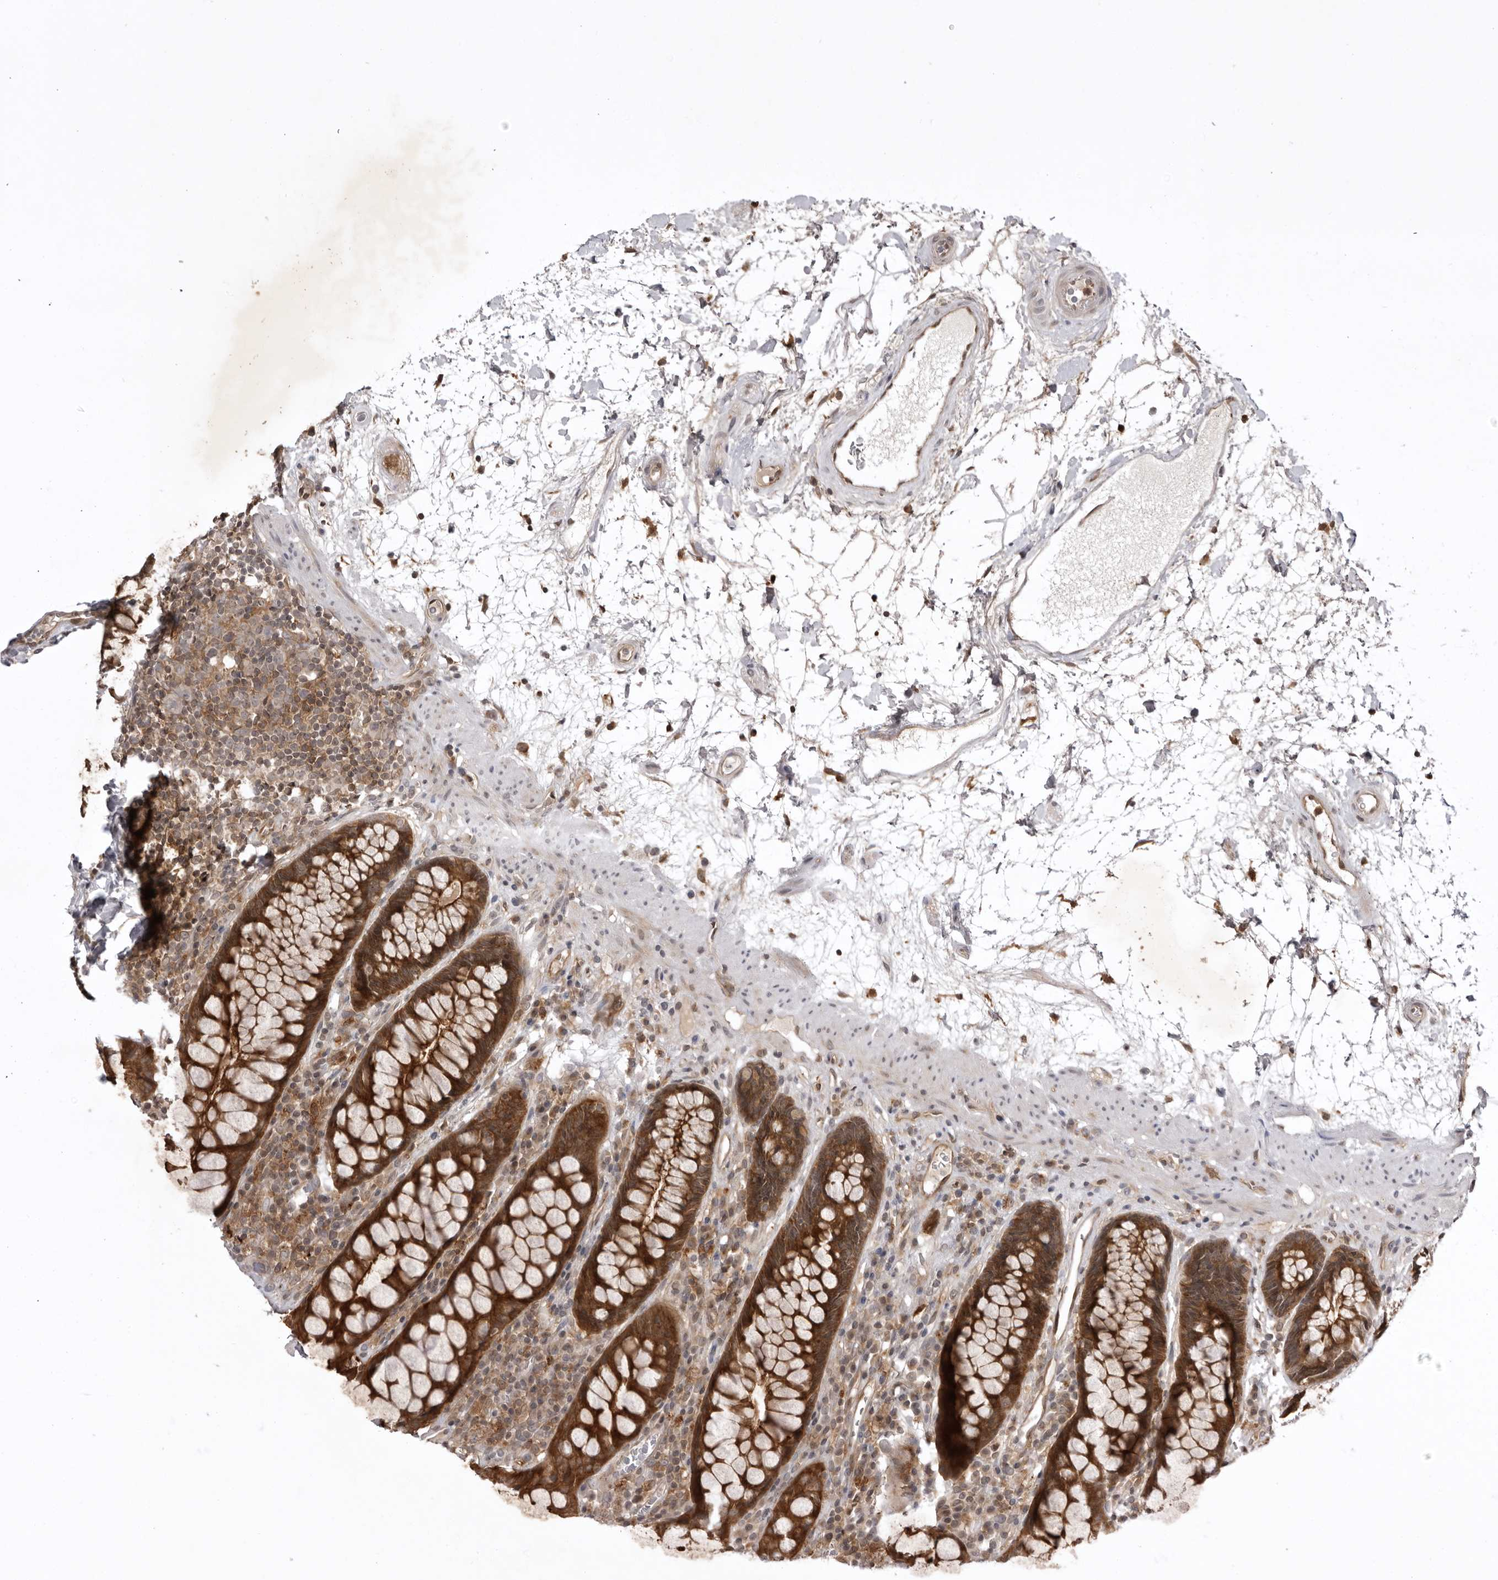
{"staining": {"intensity": "strong", "quantity": ">75%", "location": "cytoplasmic/membranous"}, "tissue": "rectum", "cell_type": "Glandular cells", "image_type": "normal", "snomed": [{"axis": "morphology", "description": "Normal tissue, NOS"}, {"axis": "topography", "description": "Rectum"}], "caption": "This is a histology image of IHC staining of unremarkable rectum, which shows strong expression in the cytoplasmic/membranous of glandular cells.", "gene": "USP43", "patient": {"sex": "male", "age": 64}}